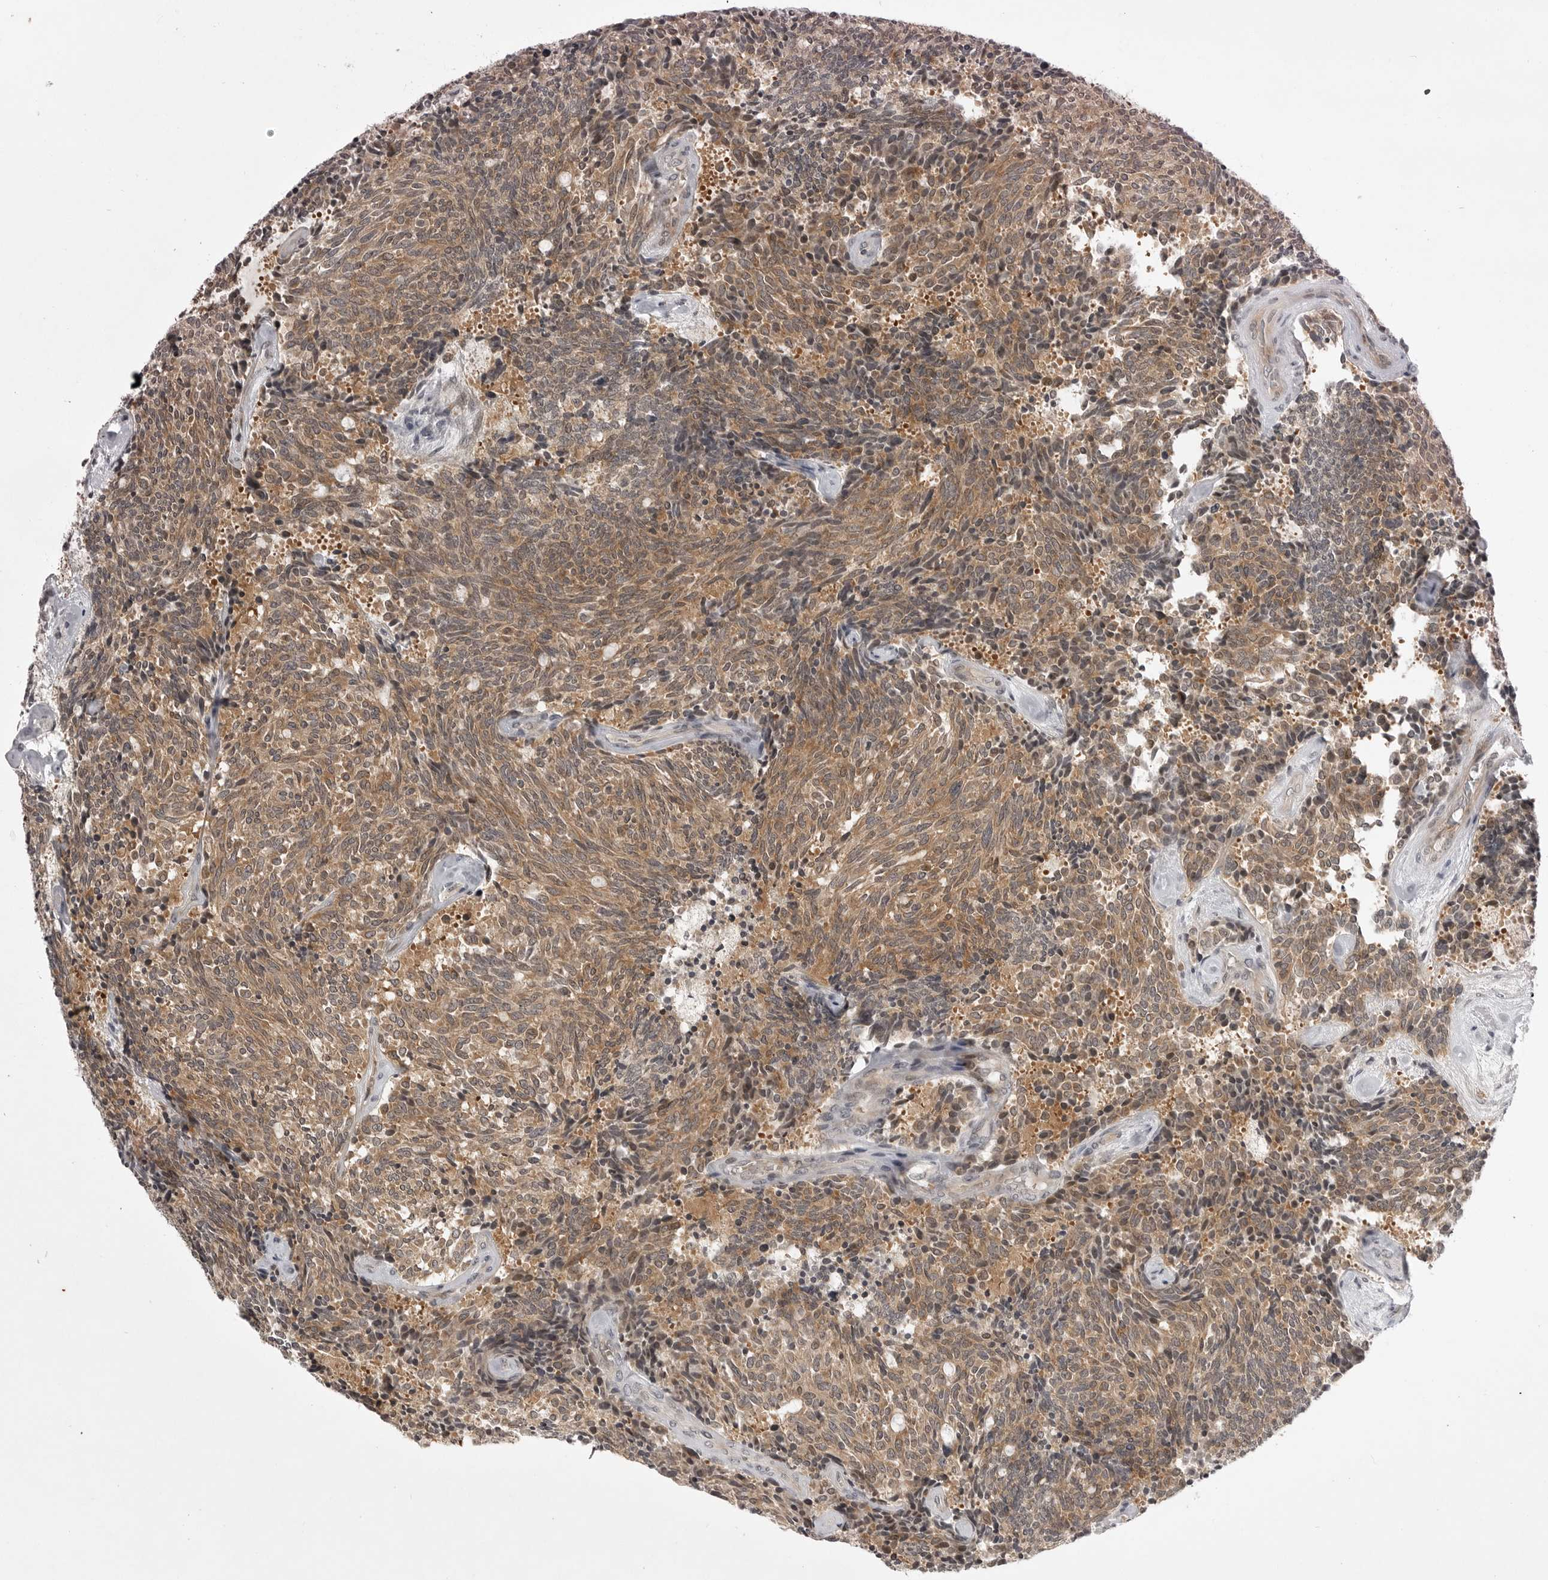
{"staining": {"intensity": "moderate", "quantity": ">75%", "location": "cytoplasmic/membranous"}, "tissue": "carcinoid", "cell_type": "Tumor cells", "image_type": "cancer", "snomed": [{"axis": "morphology", "description": "Carcinoid, malignant, NOS"}, {"axis": "topography", "description": "Pancreas"}], "caption": "The micrograph demonstrates immunohistochemical staining of malignant carcinoid. There is moderate cytoplasmic/membranous expression is identified in approximately >75% of tumor cells.", "gene": "CD300LD", "patient": {"sex": "female", "age": 54}}